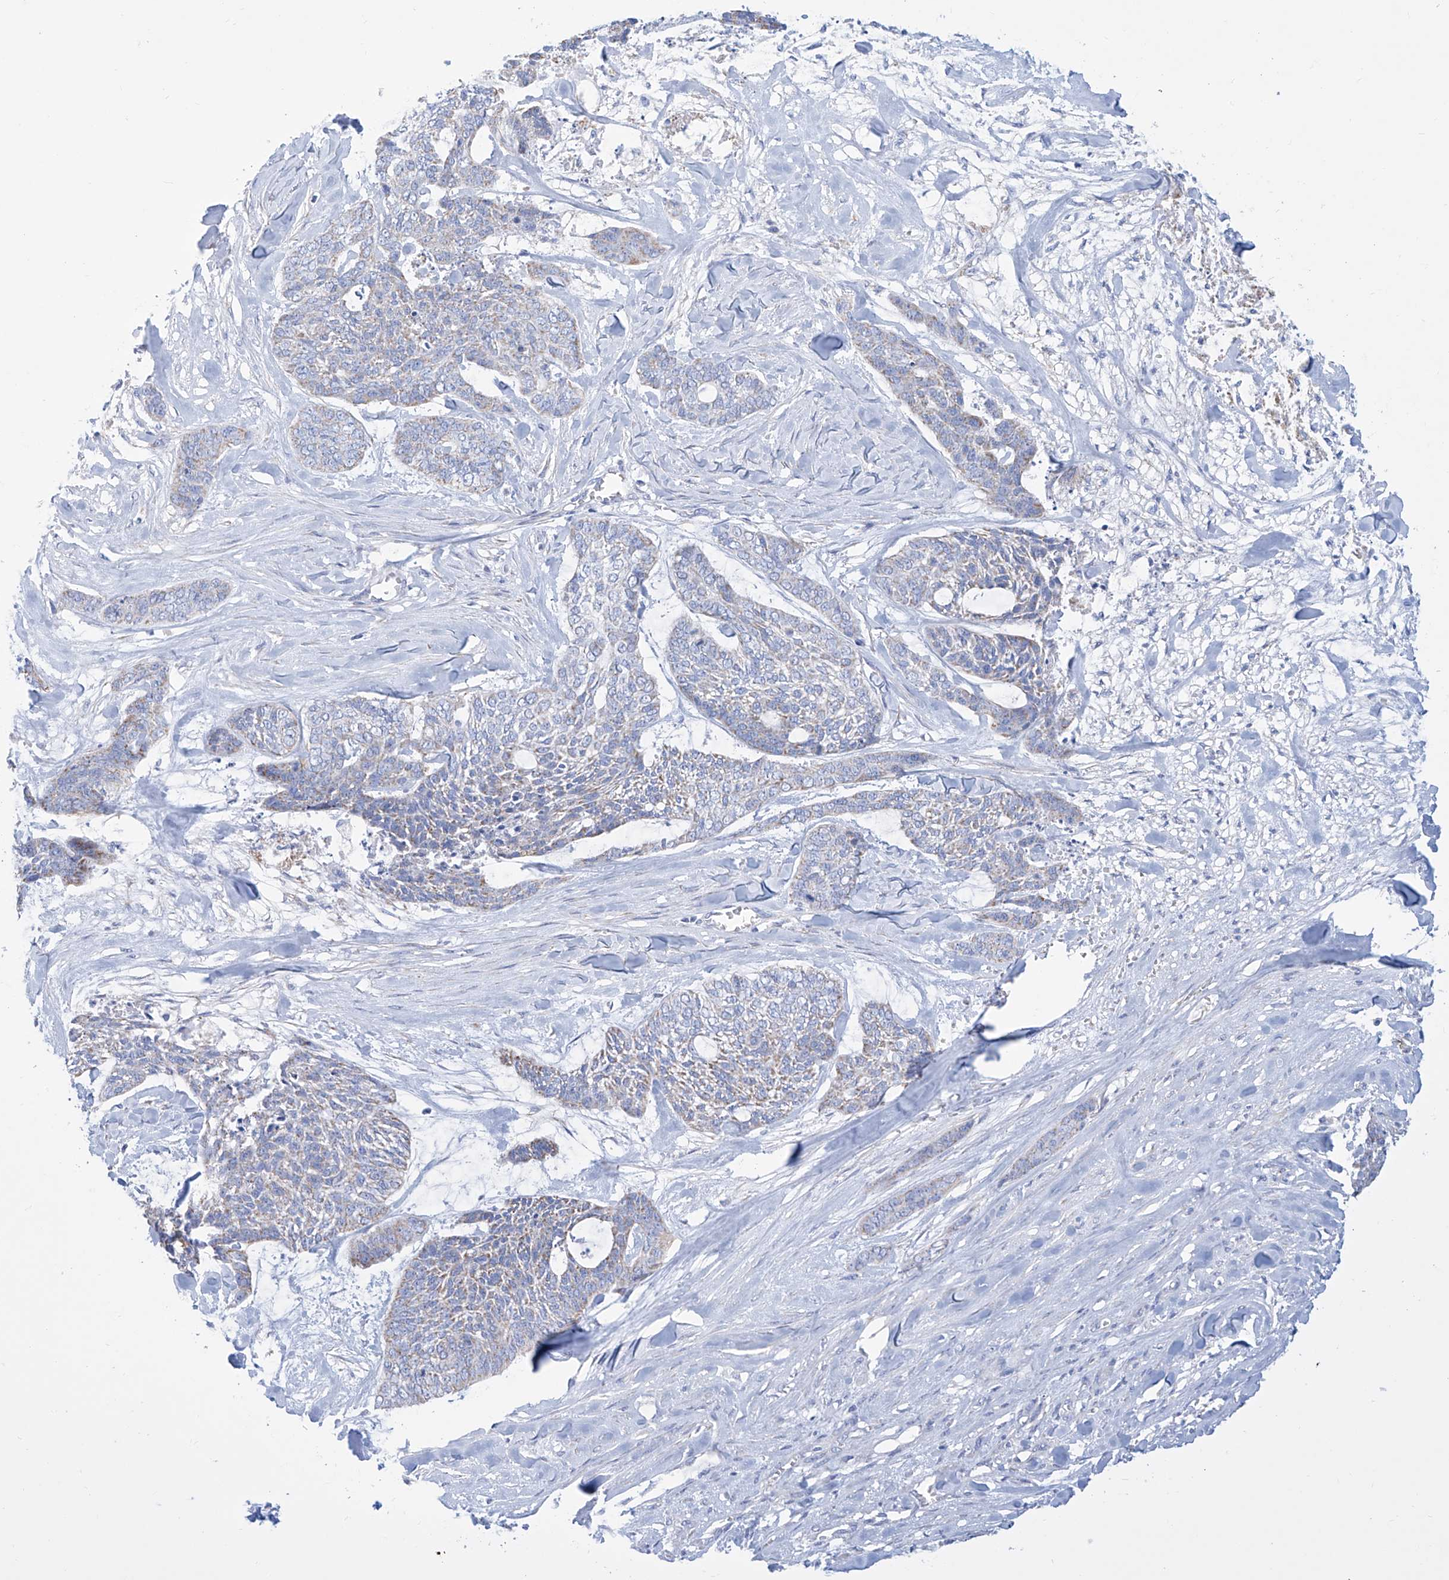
{"staining": {"intensity": "weak", "quantity": "<25%", "location": "cytoplasmic/membranous"}, "tissue": "skin cancer", "cell_type": "Tumor cells", "image_type": "cancer", "snomed": [{"axis": "morphology", "description": "Basal cell carcinoma"}, {"axis": "topography", "description": "Skin"}], "caption": "Protein analysis of skin cancer exhibits no significant expression in tumor cells. Nuclei are stained in blue.", "gene": "ALDH6A1", "patient": {"sex": "female", "age": 64}}